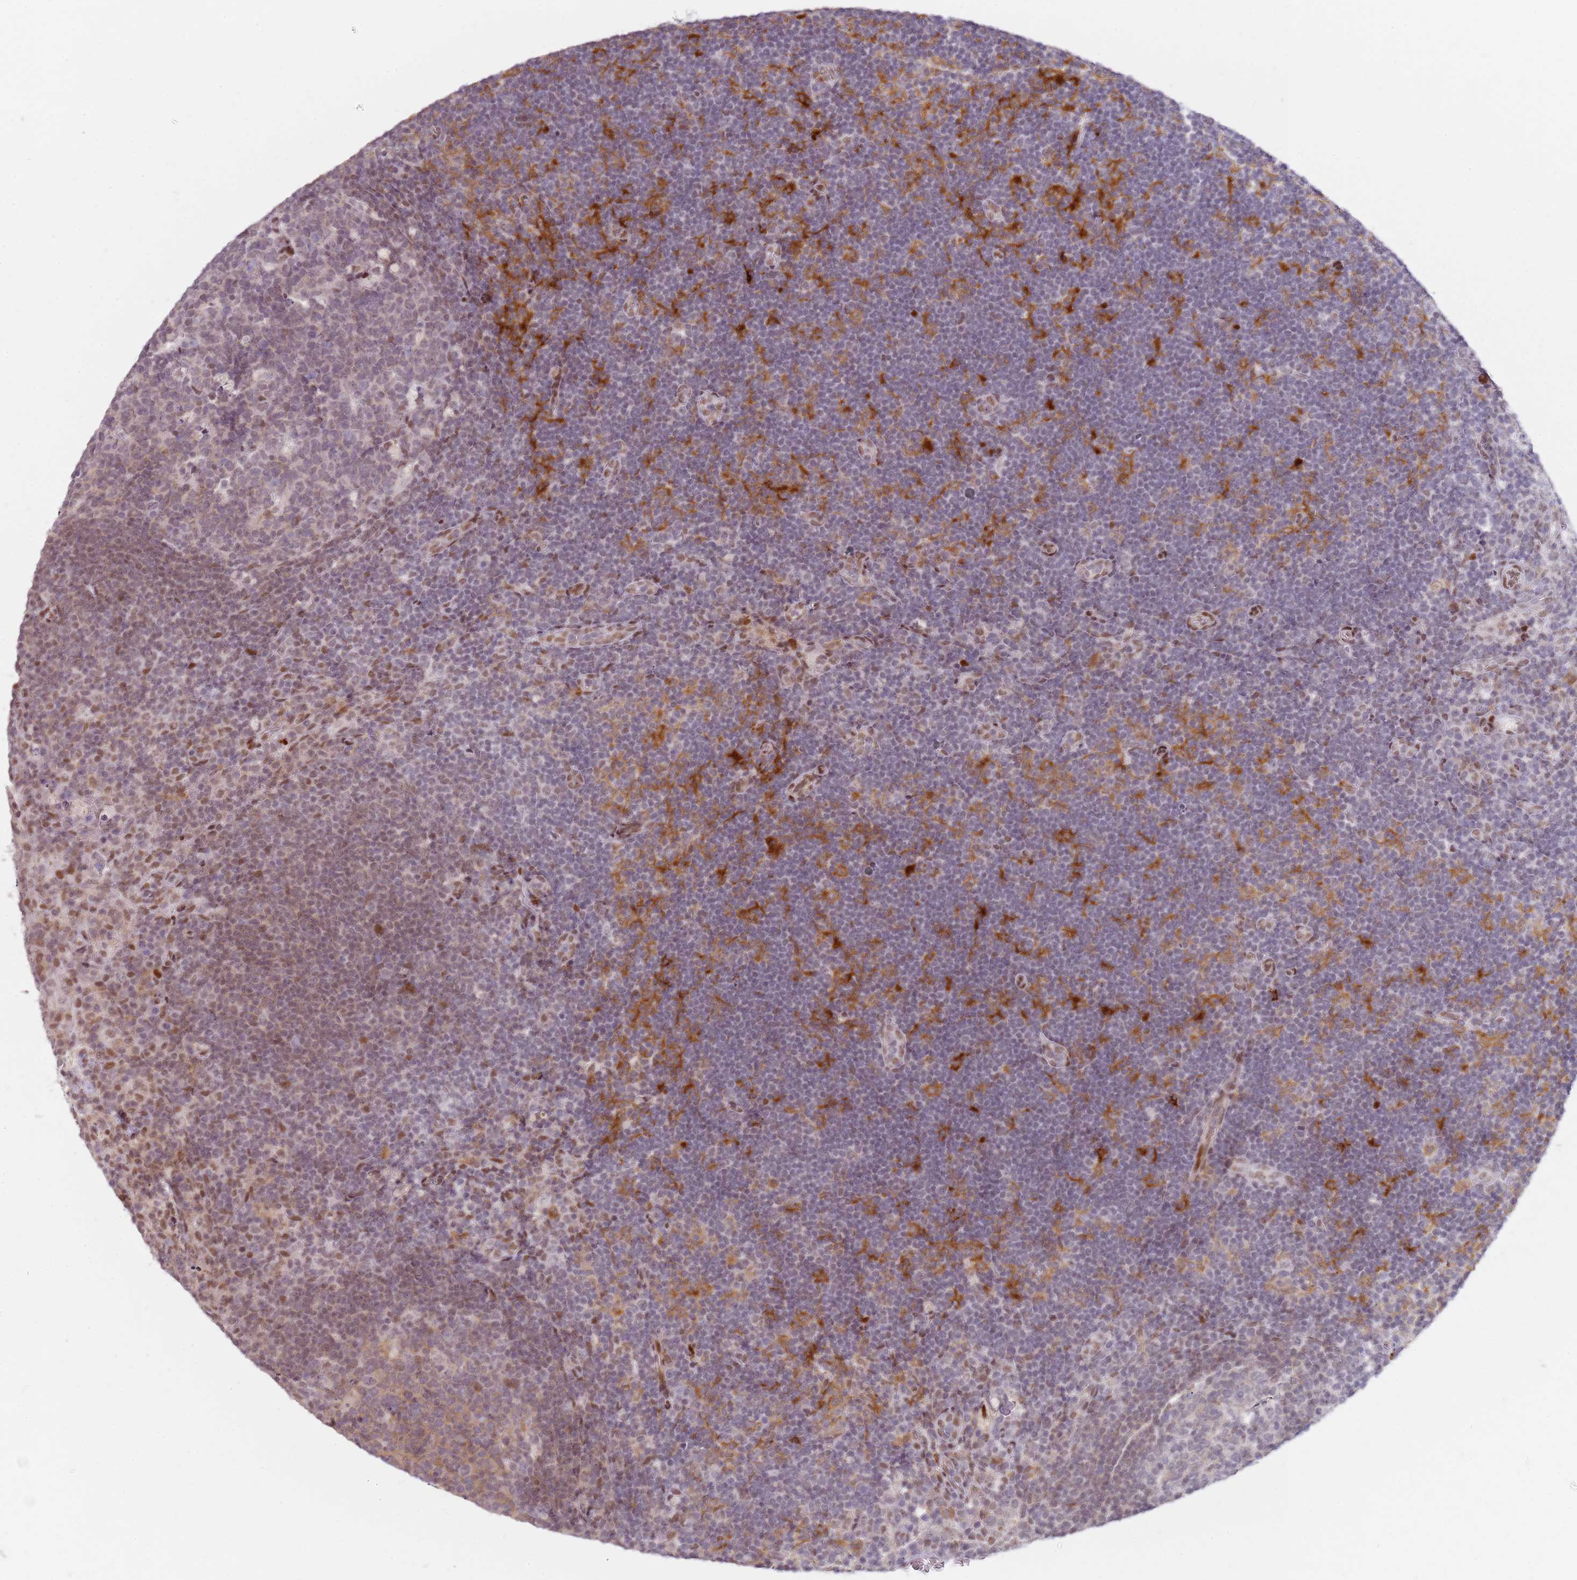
{"staining": {"intensity": "moderate", "quantity": "<25%", "location": "nuclear"}, "tissue": "lymph node", "cell_type": "Germinal center cells", "image_type": "normal", "snomed": [{"axis": "morphology", "description": "Normal tissue, NOS"}, {"axis": "topography", "description": "Lymph node"}], "caption": "Protein expression by immunohistochemistry exhibits moderate nuclear expression in approximately <25% of germinal center cells in unremarkable lymph node.", "gene": "PHC2", "patient": {"sex": "female", "age": 31}}